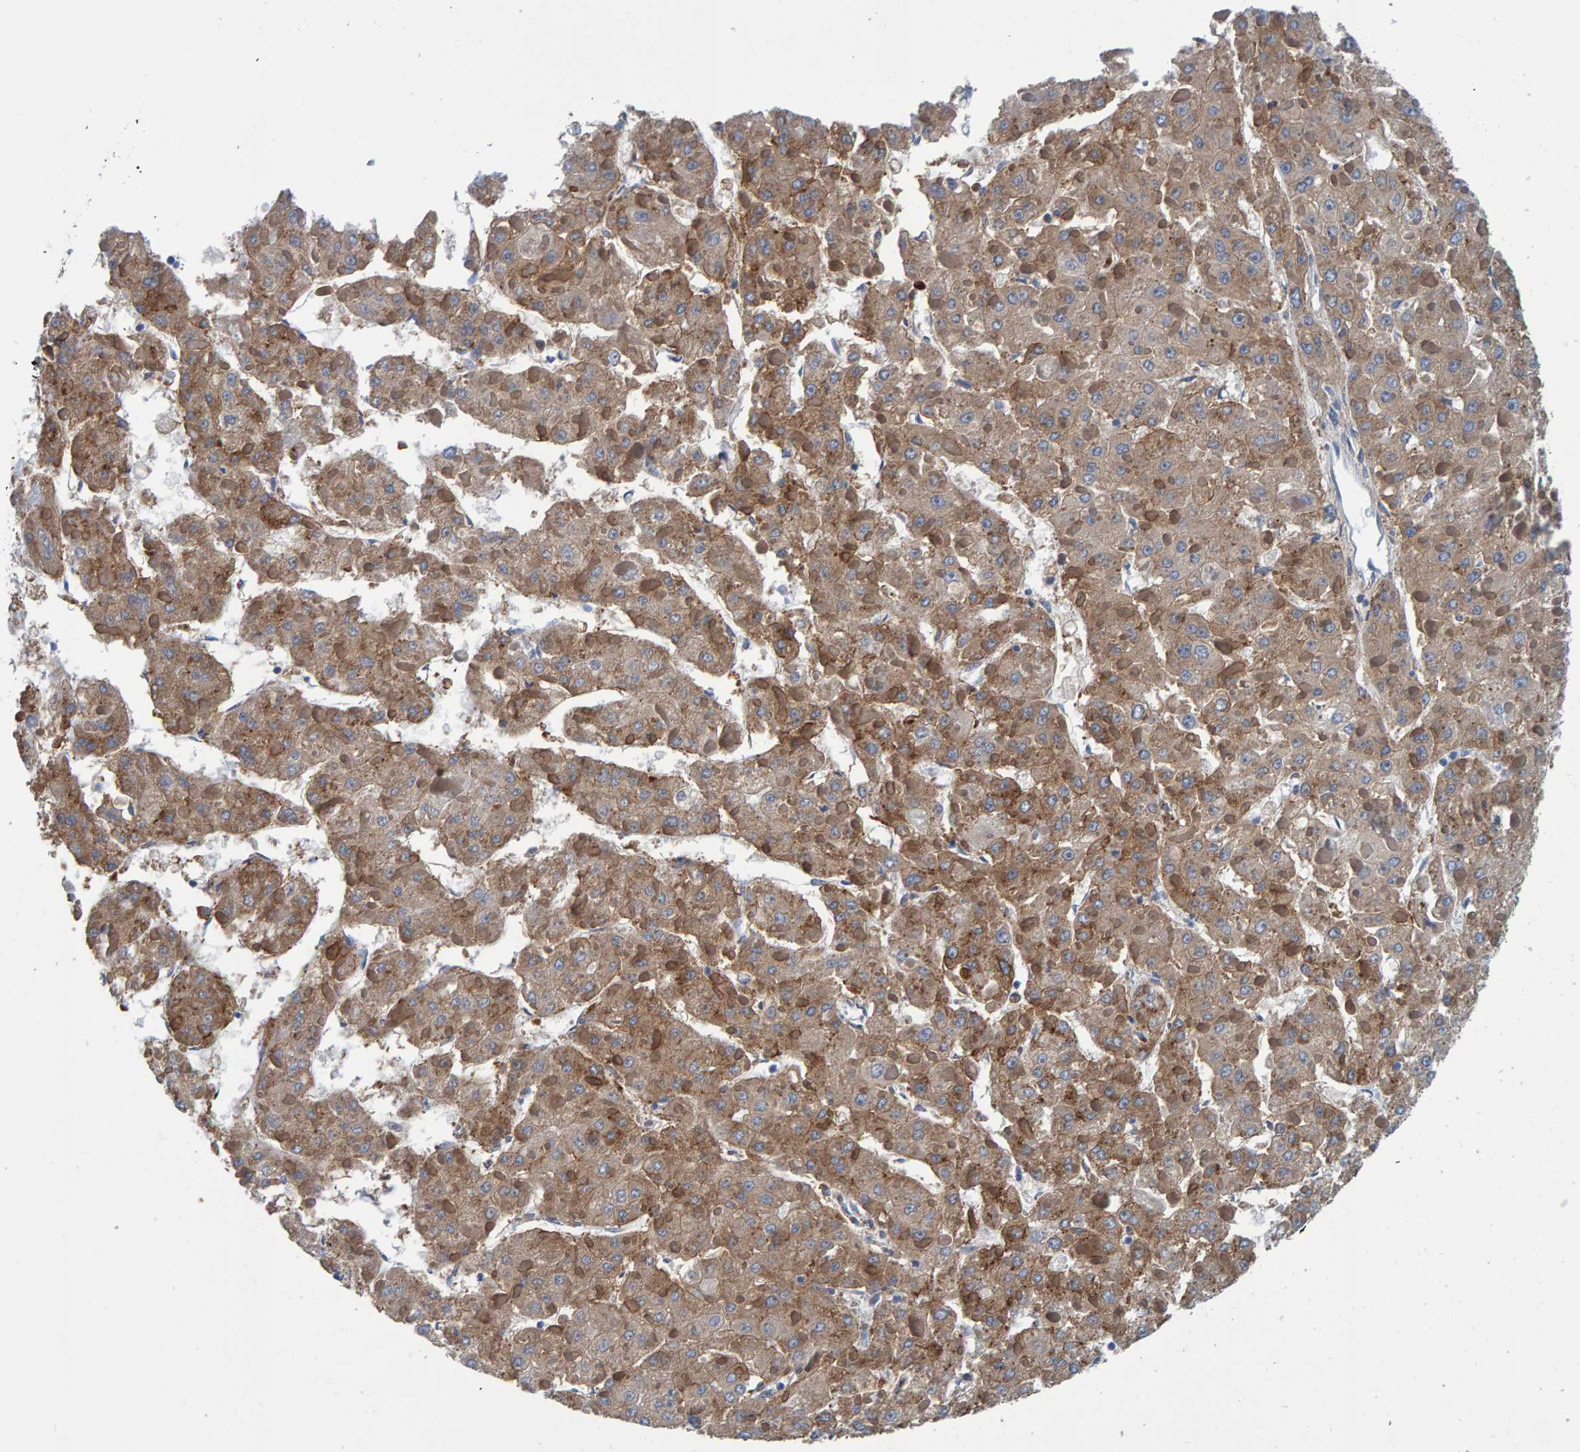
{"staining": {"intensity": "moderate", "quantity": ">75%", "location": "cytoplasmic/membranous"}, "tissue": "liver cancer", "cell_type": "Tumor cells", "image_type": "cancer", "snomed": [{"axis": "morphology", "description": "Carcinoma, Hepatocellular, NOS"}, {"axis": "topography", "description": "Liver"}], "caption": "This micrograph reveals hepatocellular carcinoma (liver) stained with immunohistochemistry (IHC) to label a protein in brown. The cytoplasmic/membranous of tumor cells show moderate positivity for the protein. Nuclei are counter-stained blue.", "gene": "LRP1", "patient": {"sex": "female", "age": 73}}